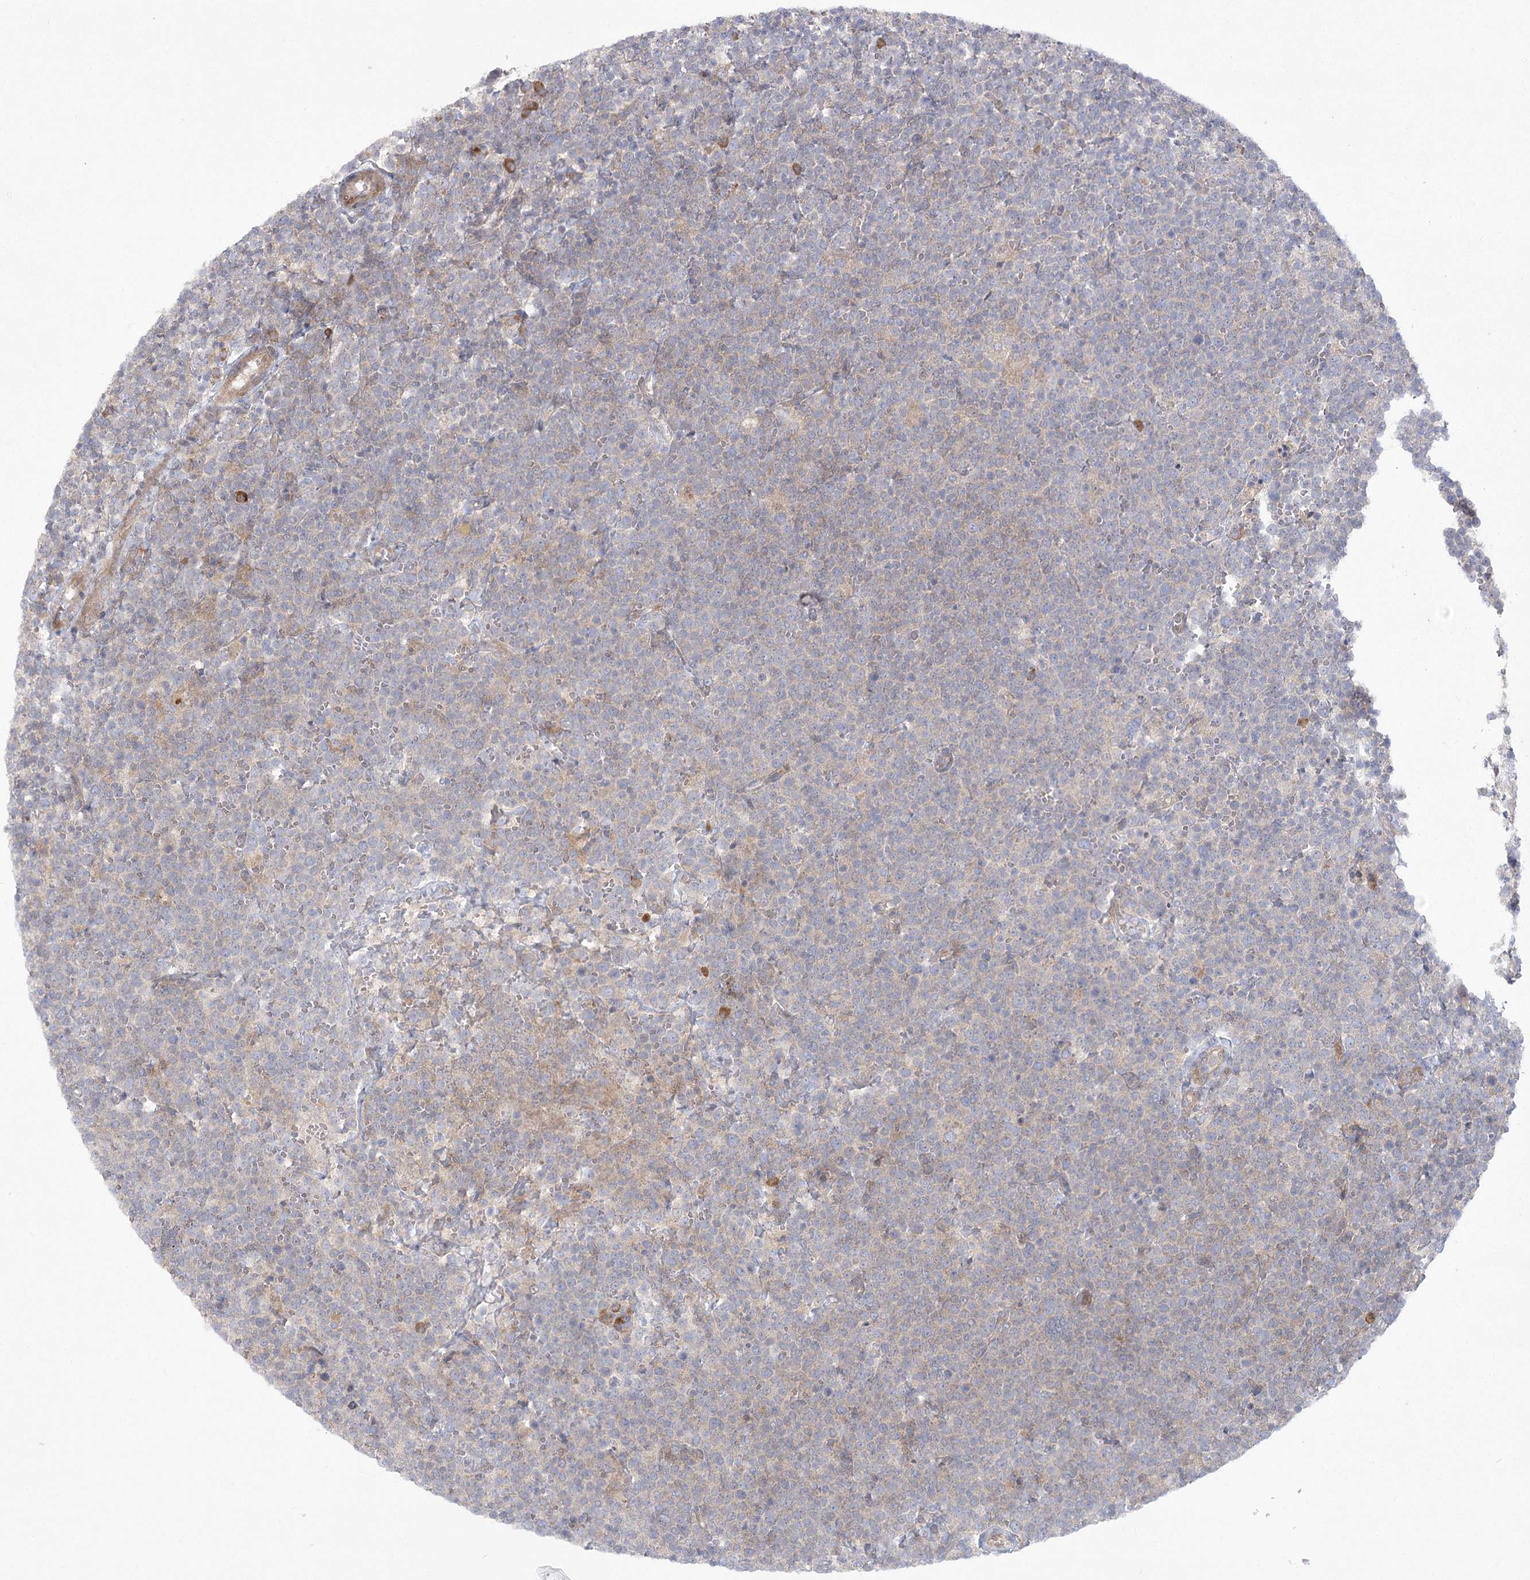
{"staining": {"intensity": "negative", "quantity": "none", "location": "none"}, "tissue": "lymphoma", "cell_type": "Tumor cells", "image_type": "cancer", "snomed": [{"axis": "morphology", "description": "Malignant lymphoma, non-Hodgkin's type, High grade"}, {"axis": "topography", "description": "Lymph node"}], "caption": "The immunohistochemistry photomicrograph has no significant staining in tumor cells of lymphoma tissue.", "gene": "CAMTA1", "patient": {"sex": "male", "age": 61}}